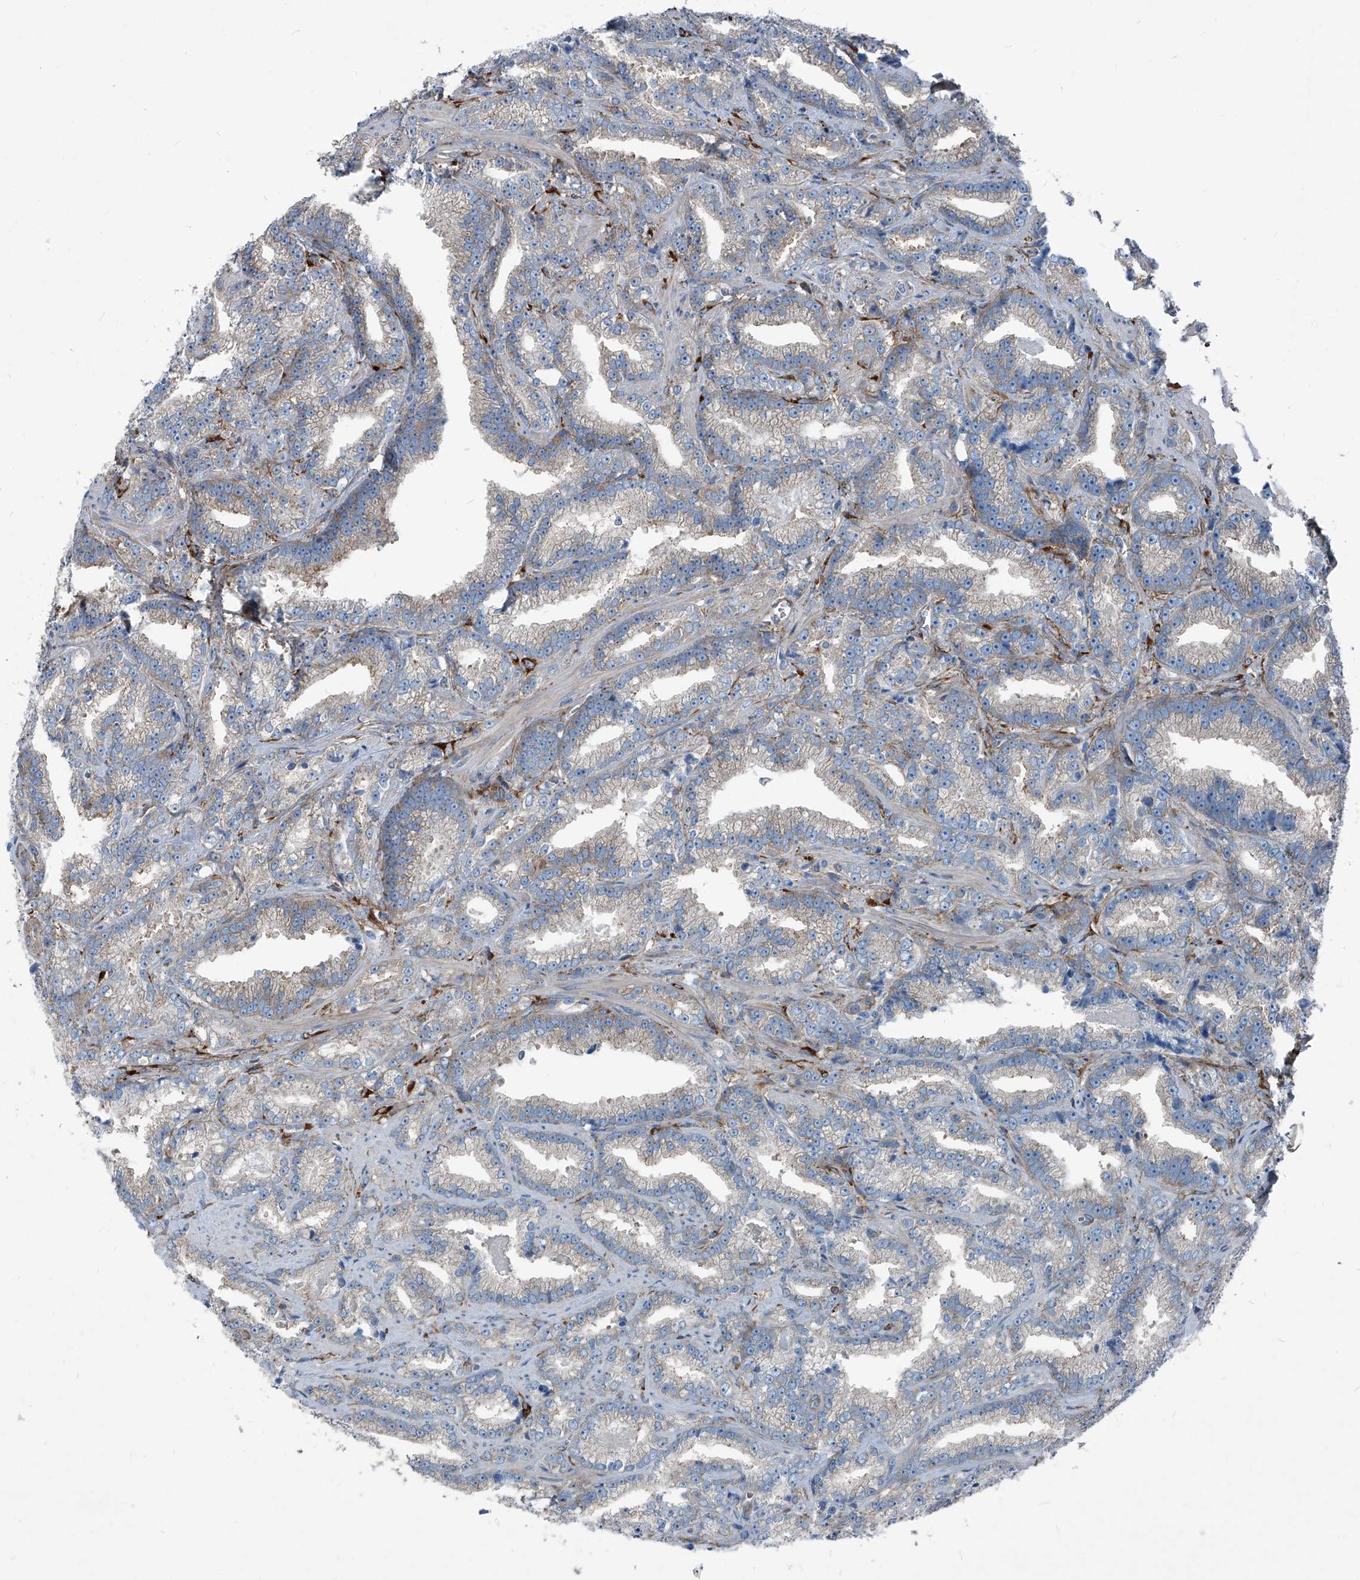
{"staining": {"intensity": "weak", "quantity": "<25%", "location": "cytoplasmic/membranous"}, "tissue": "prostate cancer", "cell_type": "Tumor cells", "image_type": "cancer", "snomed": [{"axis": "morphology", "description": "Adenocarcinoma, High grade"}, {"axis": "topography", "description": "Prostate and seminal vesicle, NOS"}], "caption": "Protein analysis of high-grade adenocarcinoma (prostate) shows no significant positivity in tumor cells.", "gene": "SEPTIN7", "patient": {"sex": "male", "age": 67}}